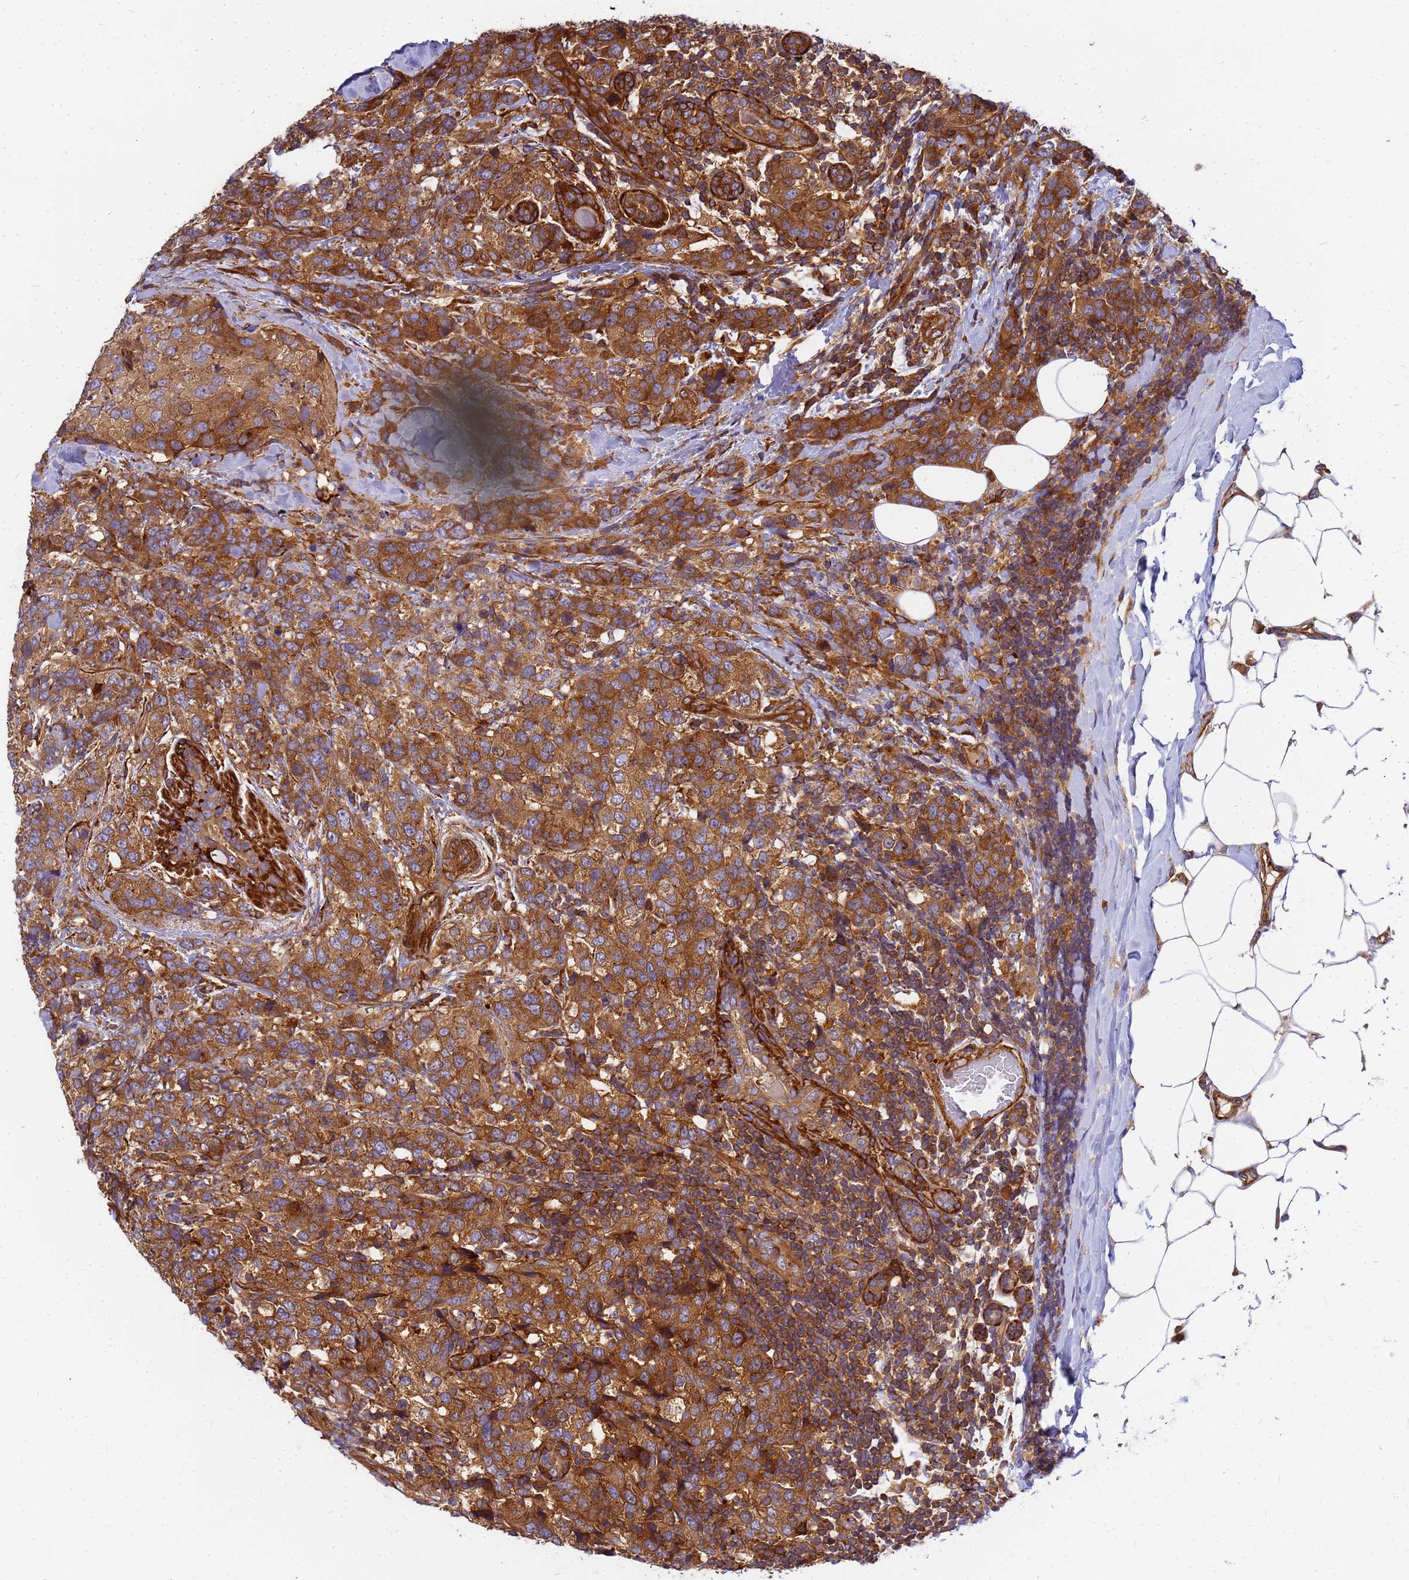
{"staining": {"intensity": "moderate", "quantity": ">75%", "location": "cytoplasmic/membranous"}, "tissue": "breast cancer", "cell_type": "Tumor cells", "image_type": "cancer", "snomed": [{"axis": "morphology", "description": "Lobular carcinoma"}, {"axis": "topography", "description": "Breast"}], "caption": "This is an image of IHC staining of breast lobular carcinoma, which shows moderate staining in the cytoplasmic/membranous of tumor cells.", "gene": "C2CD5", "patient": {"sex": "female", "age": 59}}